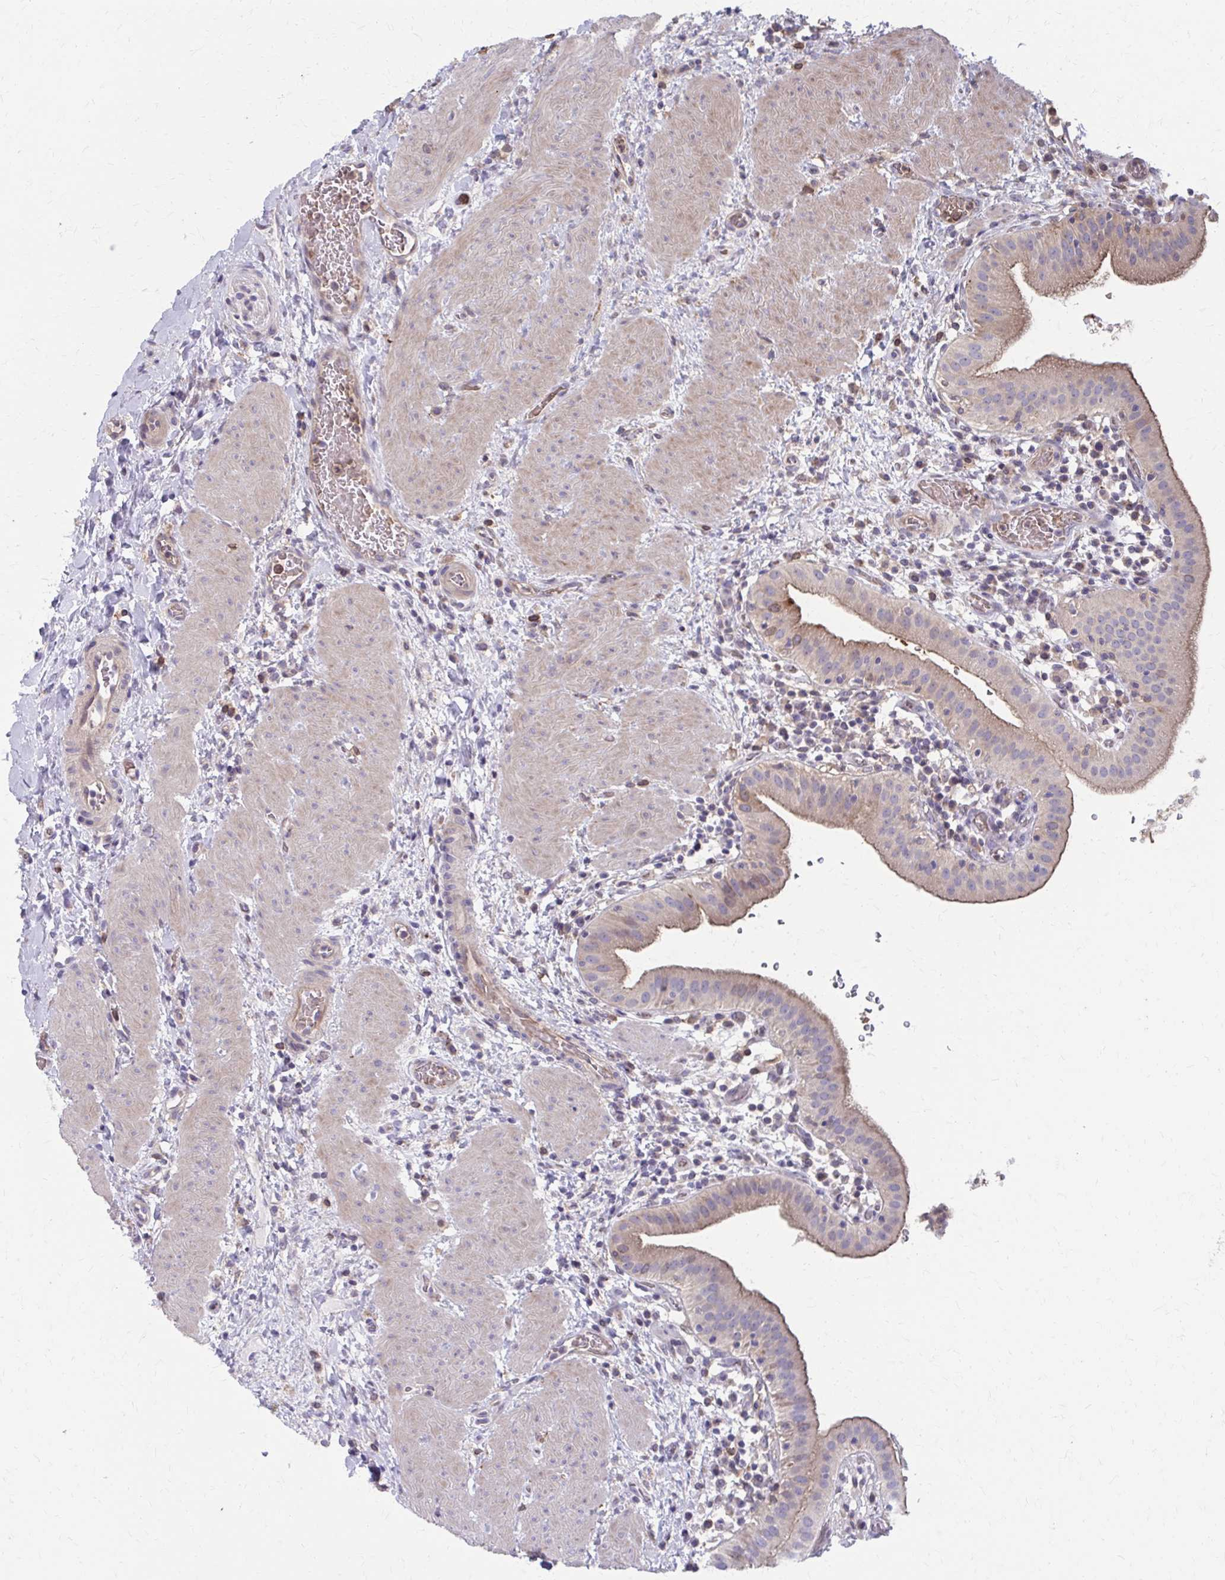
{"staining": {"intensity": "weak", "quantity": ">75%", "location": "cytoplasmic/membranous"}, "tissue": "gallbladder", "cell_type": "Glandular cells", "image_type": "normal", "snomed": [{"axis": "morphology", "description": "Normal tissue, NOS"}, {"axis": "topography", "description": "Gallbladder"}], "caption": "Glandular cells show weak cytoplasmic/membranous positivity in about >75% of cells in benign gallbladder. (DAB IHC, brown staining for protein, blue staining for nuclei).", "gene": "MMP14", "patient": {"sex": "male", "age": 26}}